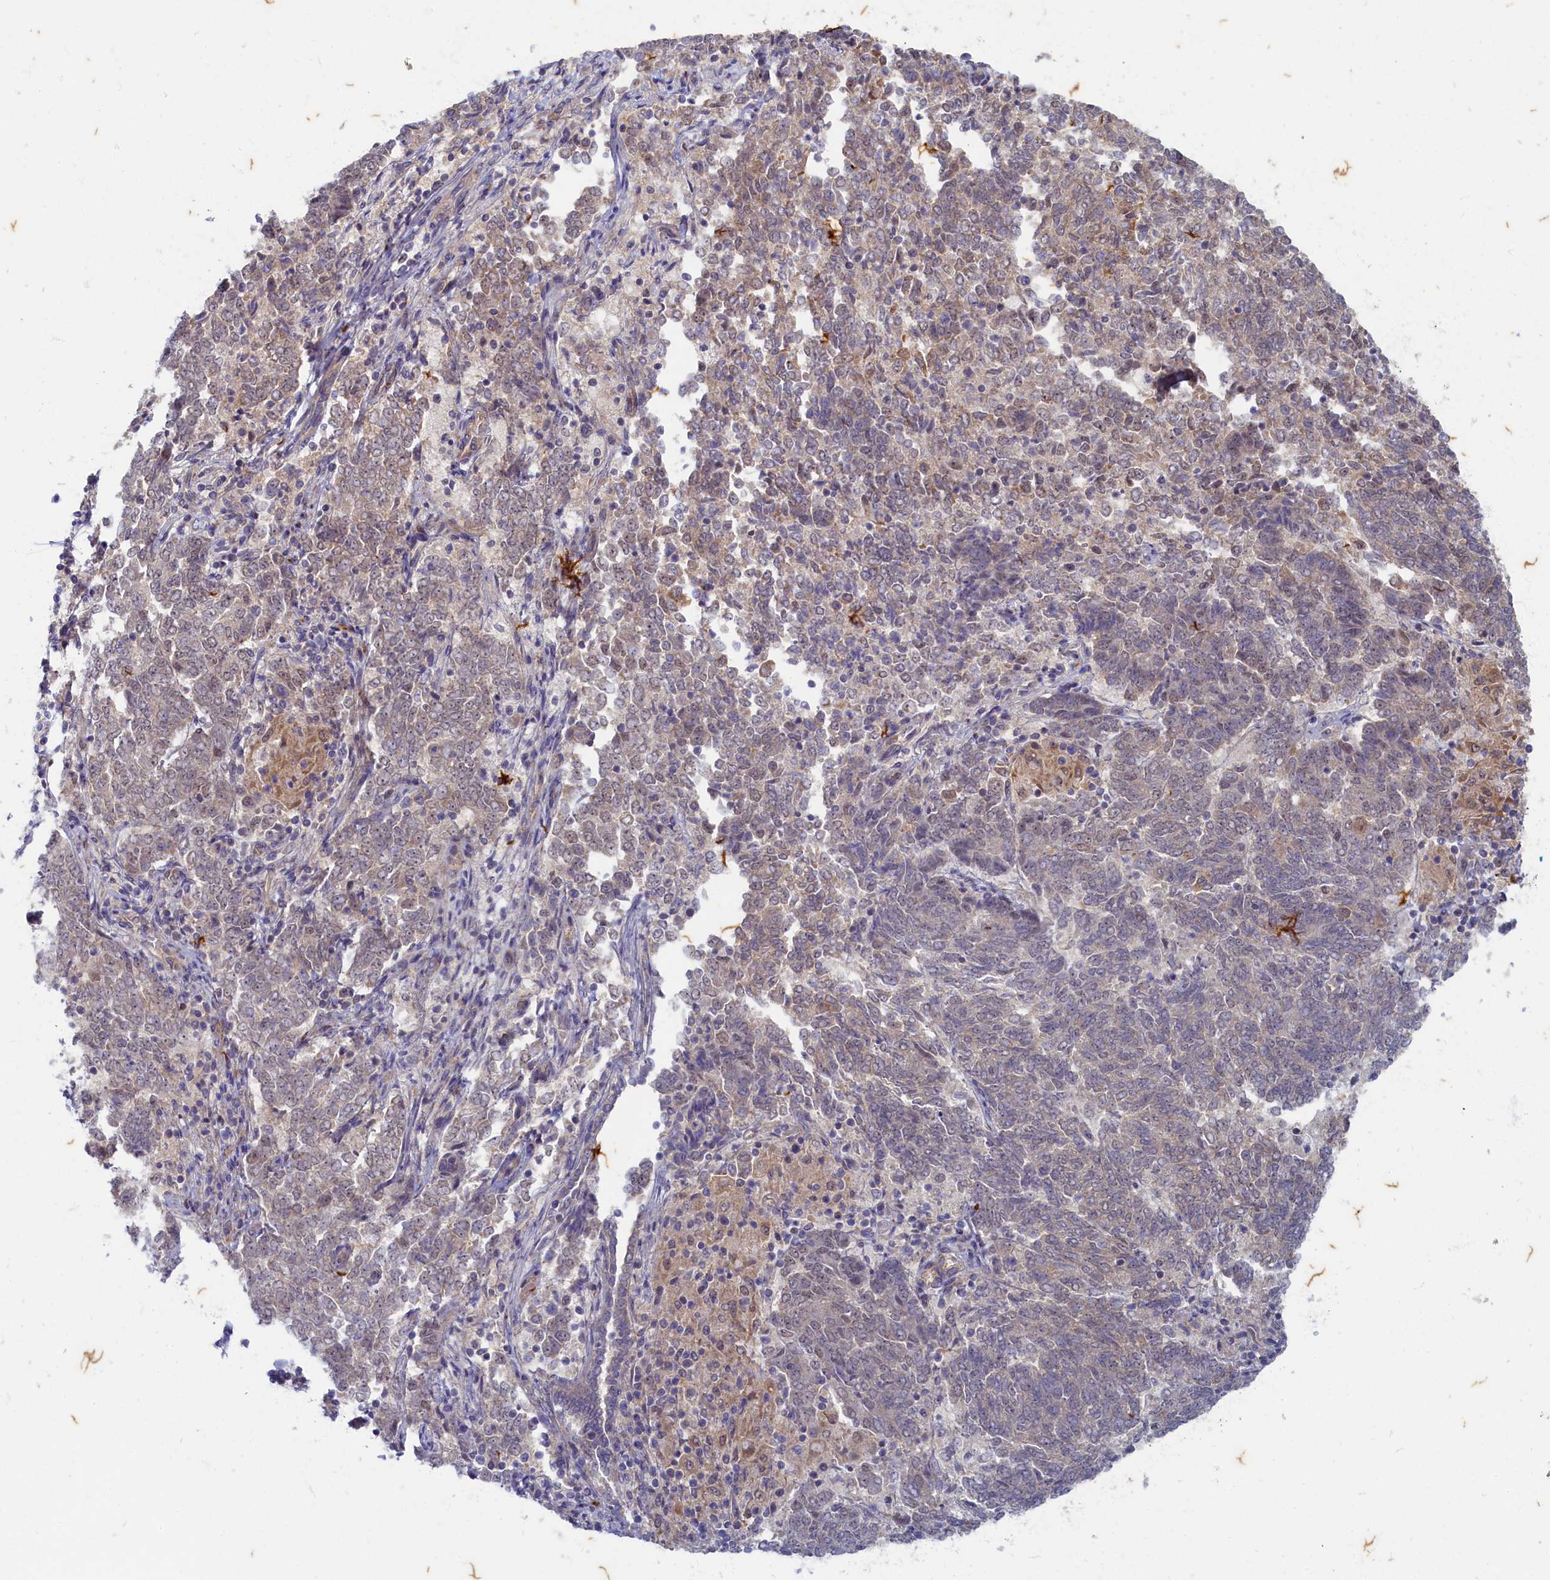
{"staining": {"intensity": "negative", "quantity": "none", "location": "none"}, "tissue": "endometrial cancer", "cell_type": "Tumor cells", "image_type": "cancer", "snomed": [{"axis": "morphology", "description": "Adenocarcinoma, NOS"}, {"axis": "topography", "description": "Endometrium"}], "caption": "Immunohistochemistry histopathology image of endometrial cancer (adenocarcinoma) stained for a protein (brown), which displays no expression in tumor cells.", "gene": "WDR59", "patient": {"sex": "female", "age": 80}}